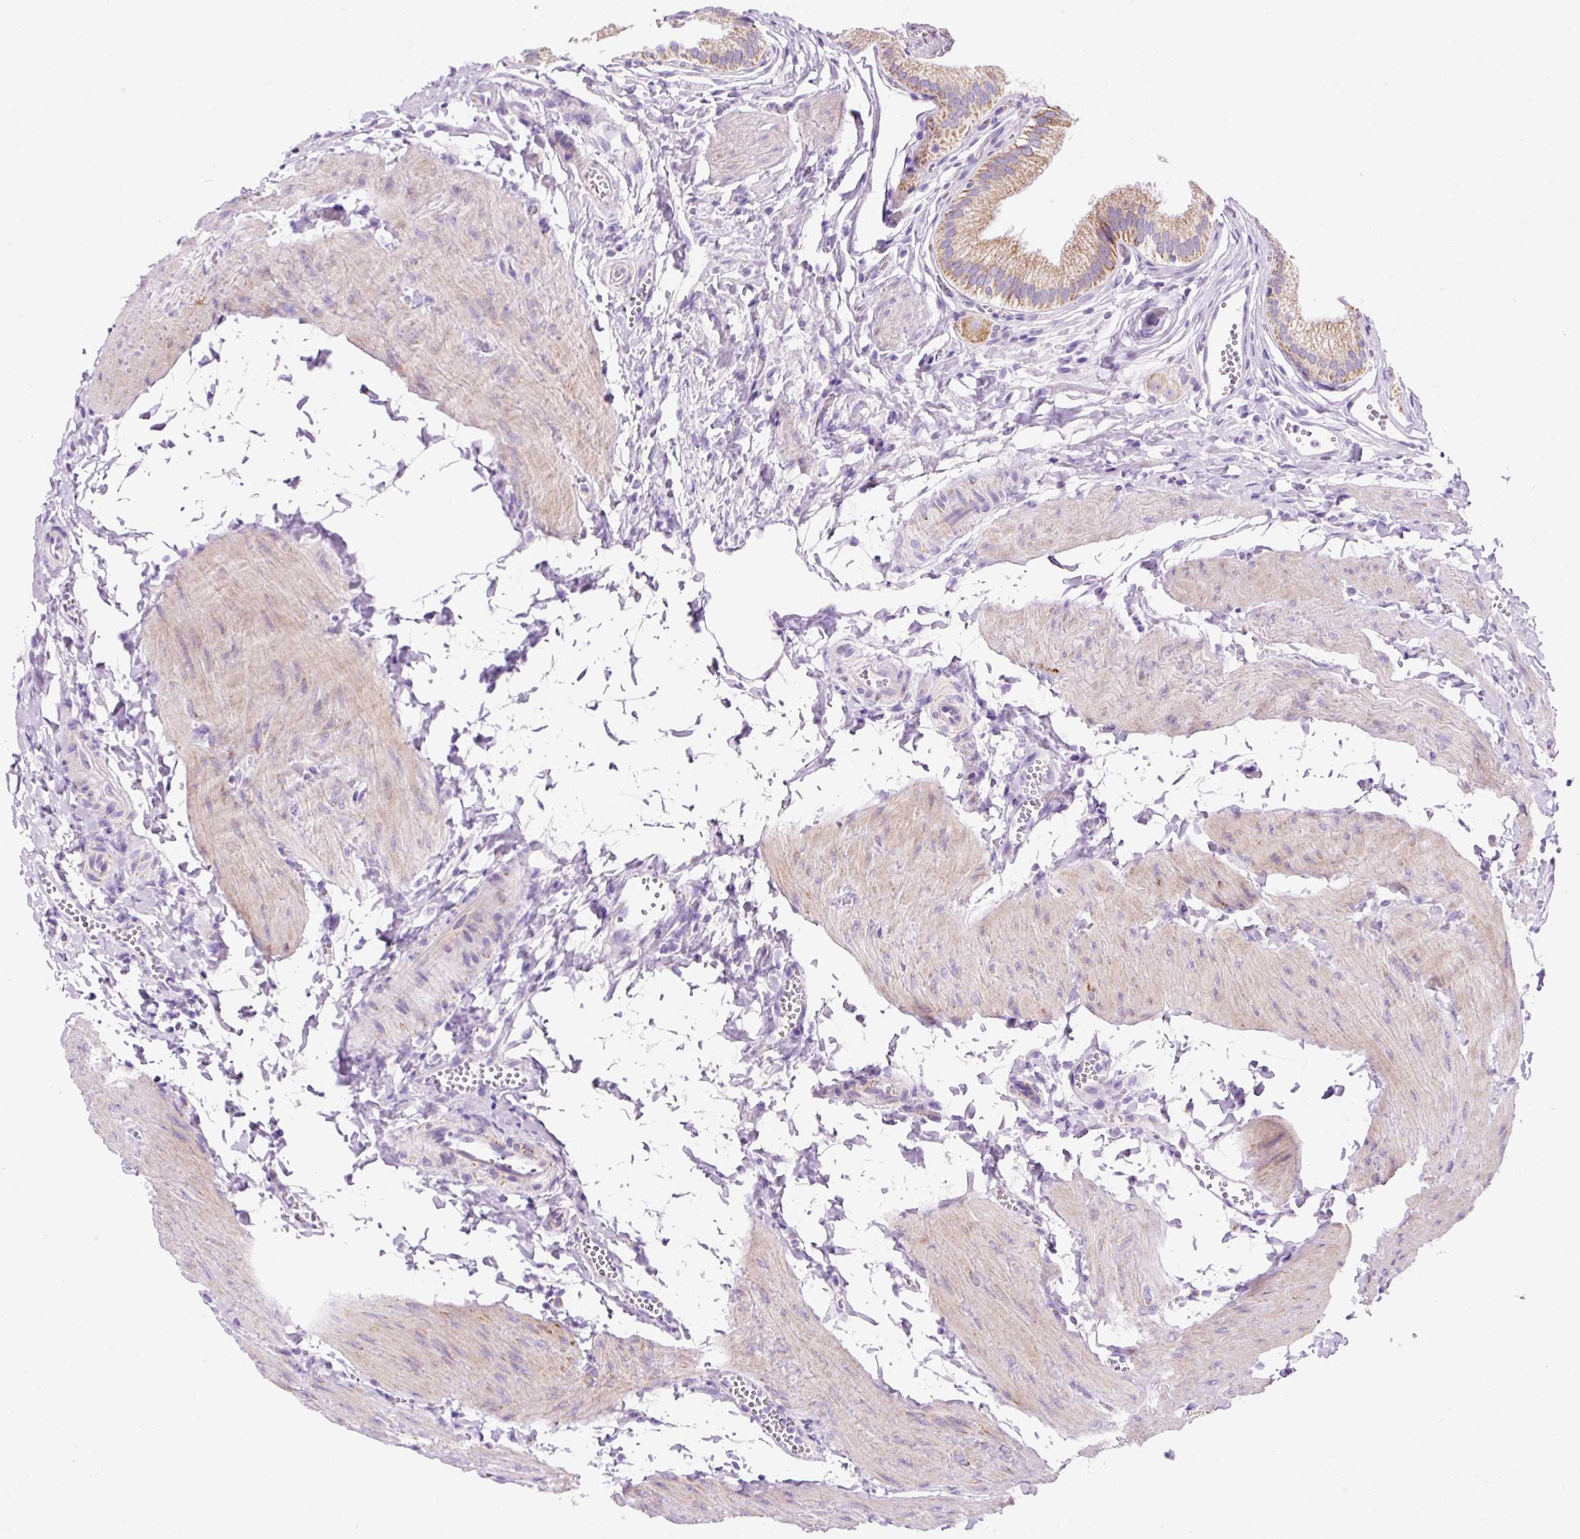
{"staining": {"intensity": "moderate", "quantity": ">75%", "location": "cytoplasmic/membranous"}, "tissue": "gallbladder", "cell_type": "Glandular cells", "image_type": "normal", "snomed": [{"axis": "morphology", "description": "Normal tissue, NOS"}, {"axis": "topography", "description": "Gallbladder"}, {"axis": "topography", "description": "Peripheral nerve tissue"}], "caption": "This histopathology image demonstrates normal gallbladder stained with immunohistochemistry (IHC) to label a protein in brown. The cytoplasmic/membranous of glandular cells show moderate positivity for the protein. Nuclei are counter-stained blue.", "gene": "PLPP2", "patient": {"sex": "male", "age": 17}}